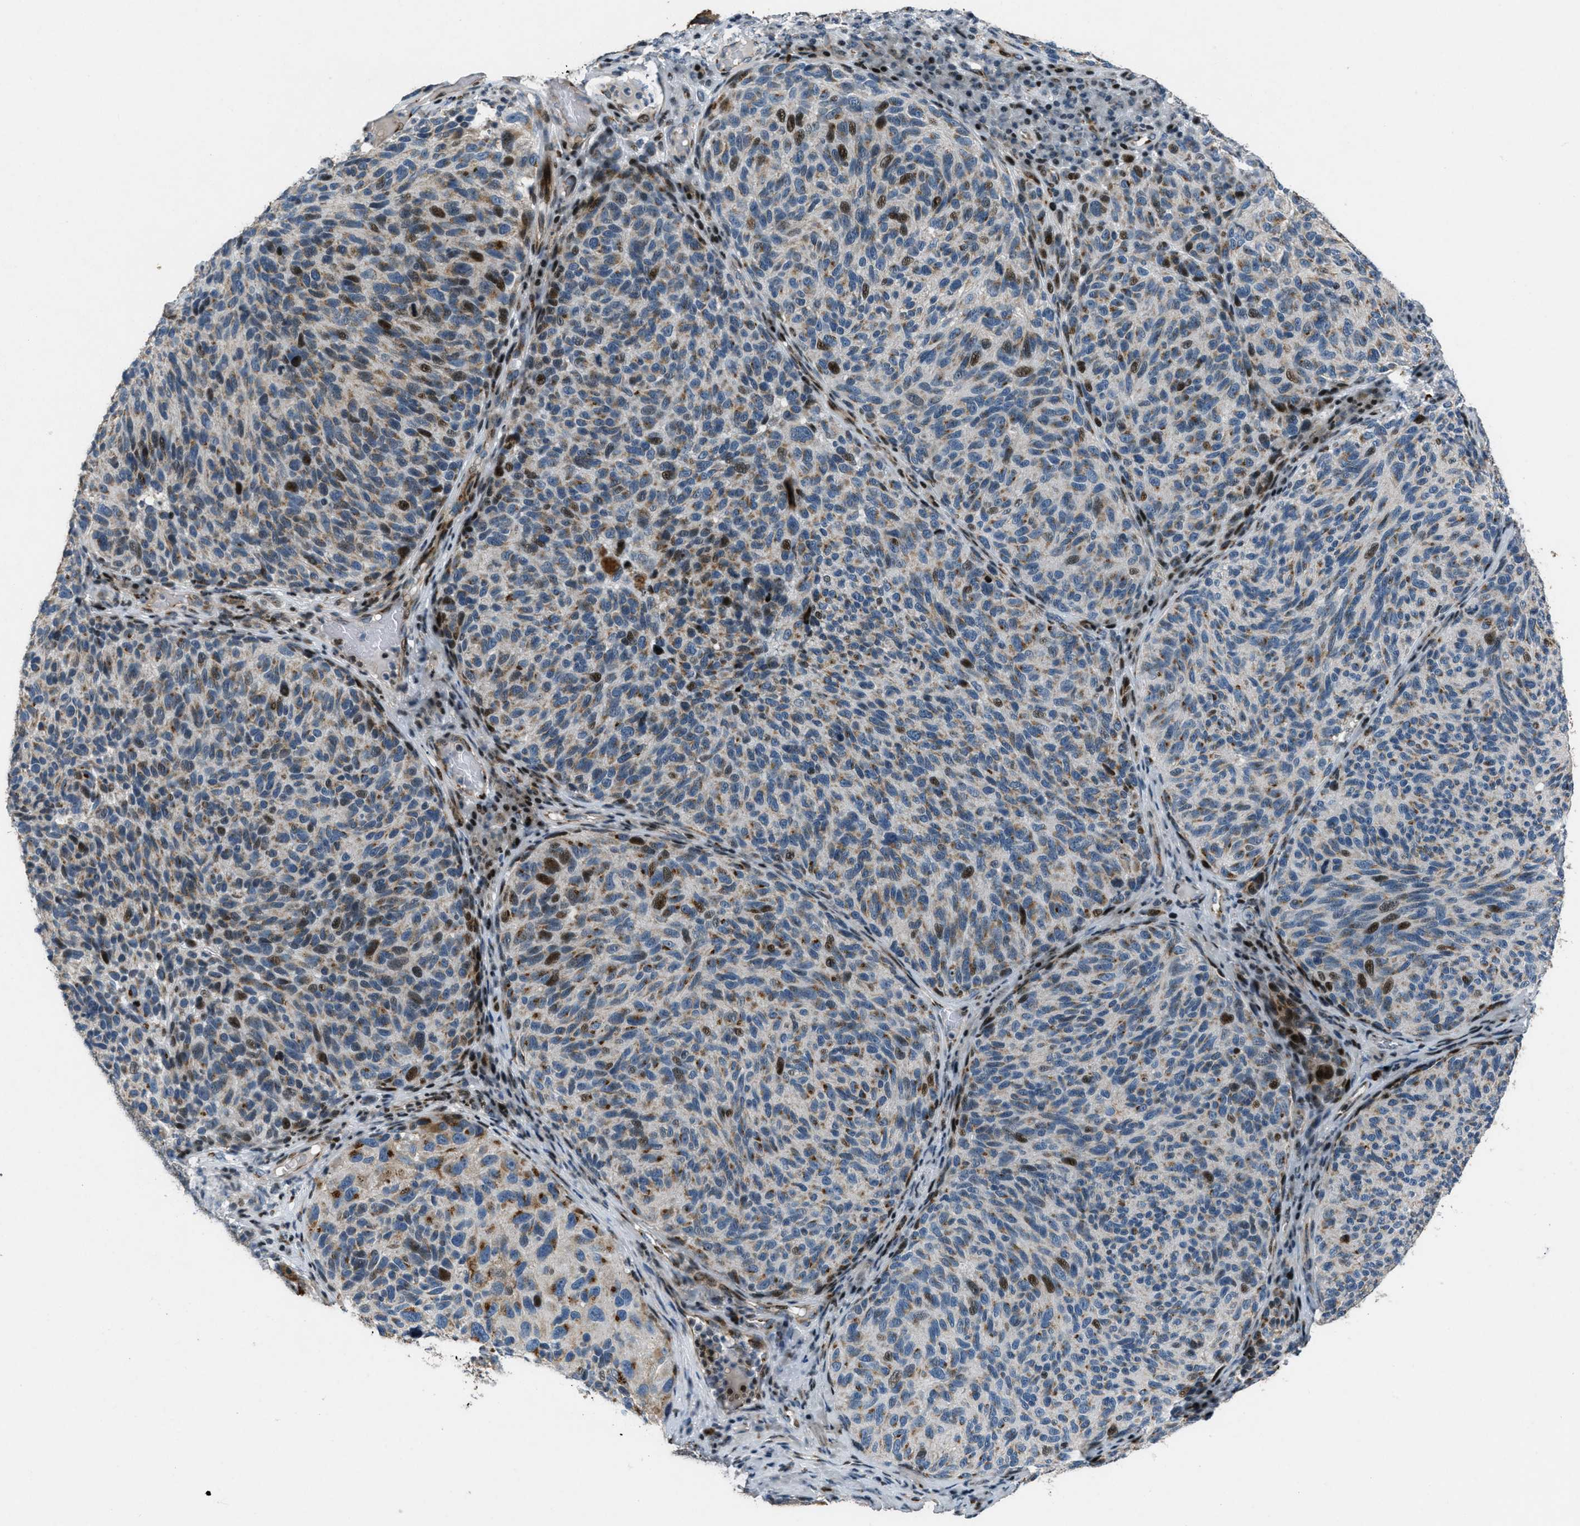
{"staining": {"intensity": "moderate", "quantity": "25%-75%", "location": "cytoplasmic/membranous,nuclear"}, "tissue": "melanoma", "cell_type": "Tumor cells", "image_type": "cancer", "snomed": [{"axis": "morphology", "description": "Malignant melanoma, NOS"}, {"axis": "topography", "description": "Skin"}], "caption": "A micrograph of human malignant melanoma stained for a protein exhibits moderate cytoplasmic/membranous and nuclear brown staining in tumor cells.", "gene": "GPC6", "patient": {"sex": "female", "age": 73}}